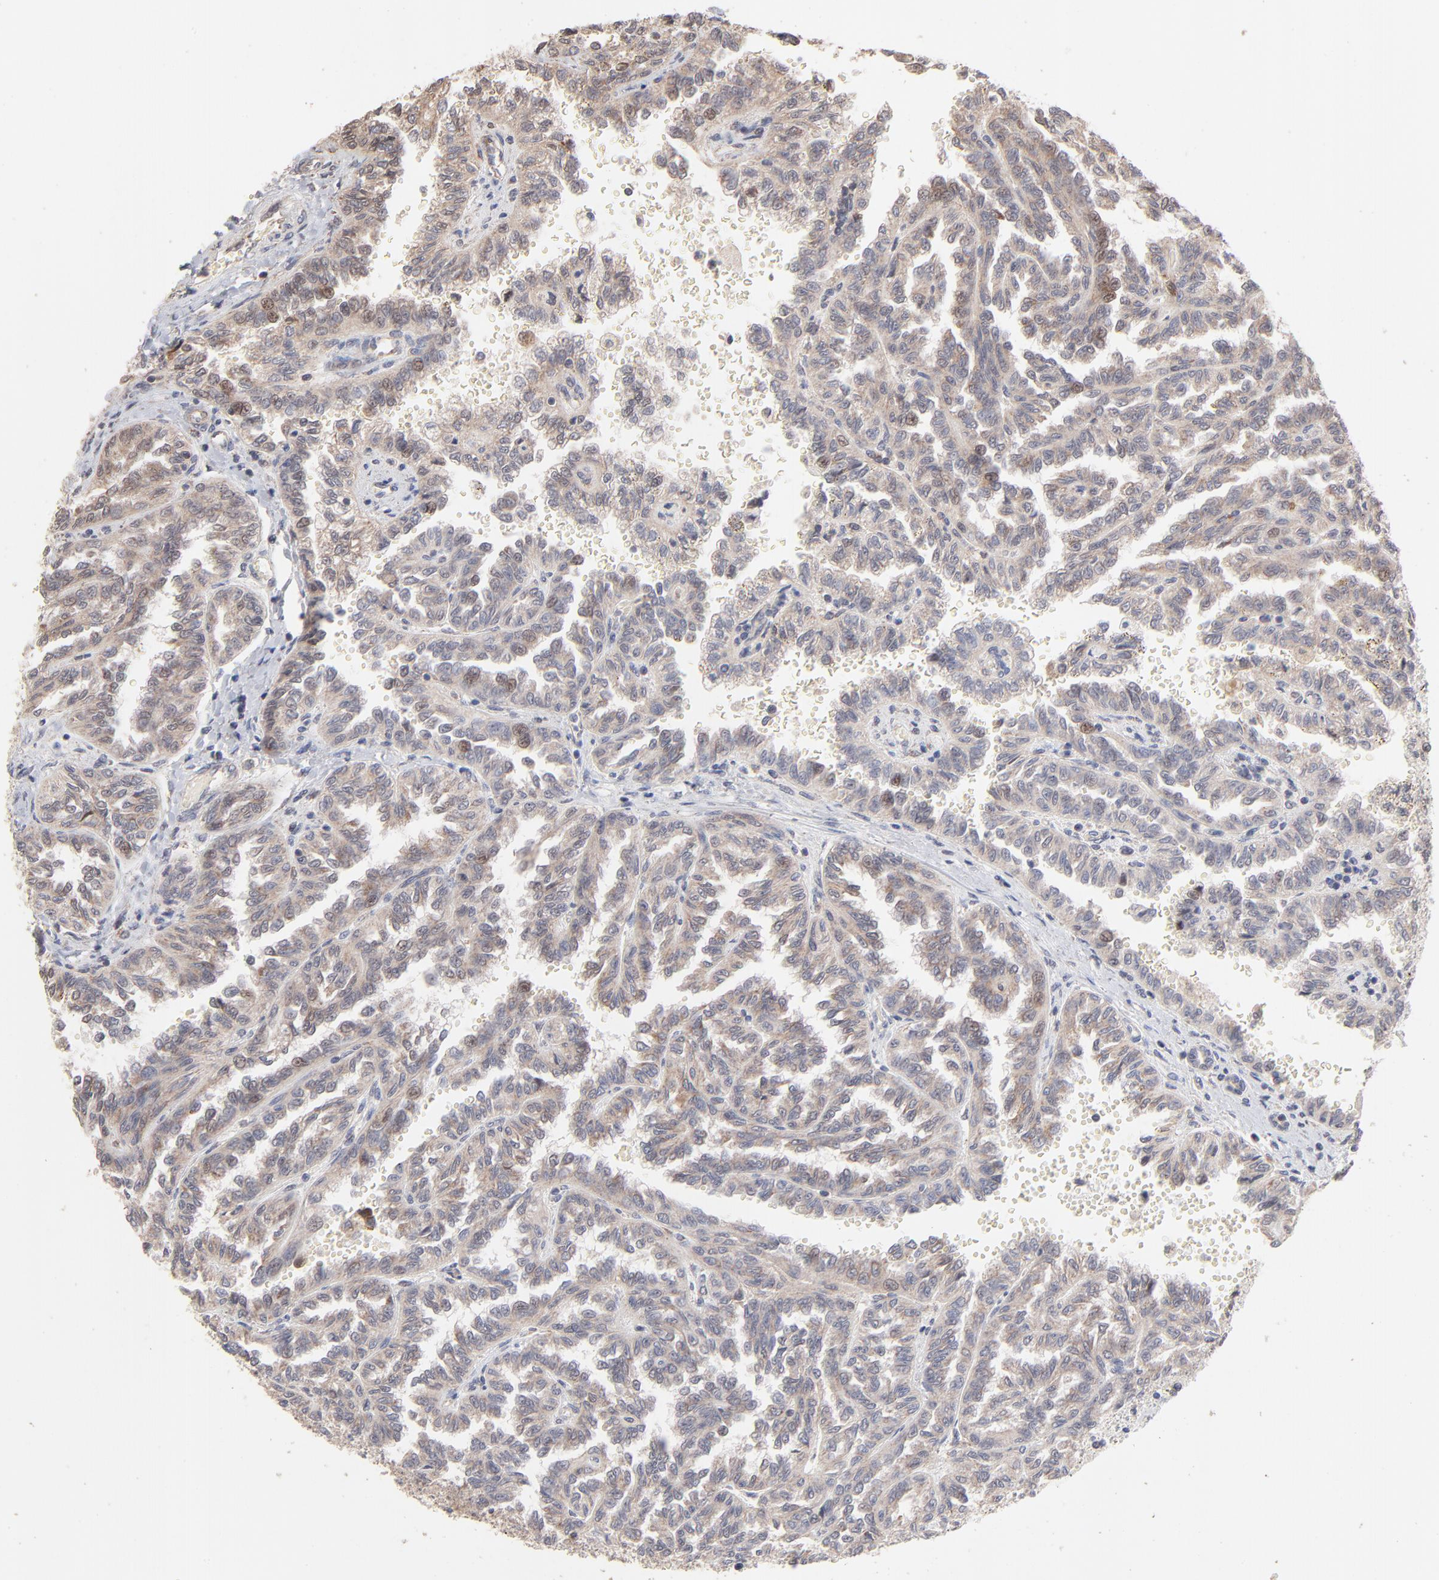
{"staining": {"intensity": "moderate", "quantity": "<25%", "location": "nuclear"}, "tissue": "renal cancer", "cell_type": "Tumor cells", "image_type": "cancer", "snomed": [{"axis": "morphology", "description": "Inflammation, NOS"}, {"axis": "morphology", "description": "Adenocarcinoma, NOS"}, {"axis": "topography", "description": "Kidney"}], "caption": "Protein staining exhibits moderate nuclear staining in approximately <25% of tumor cells in renal adenocarcinoma. Using DAB (3,3'-diaminobenzidine) (brown) and hematoxylin (blue) stains, captured at high magnification using brightfield microscopy.", "gene": "MSL2", "patient": {"sex": "male", "age": 68}}